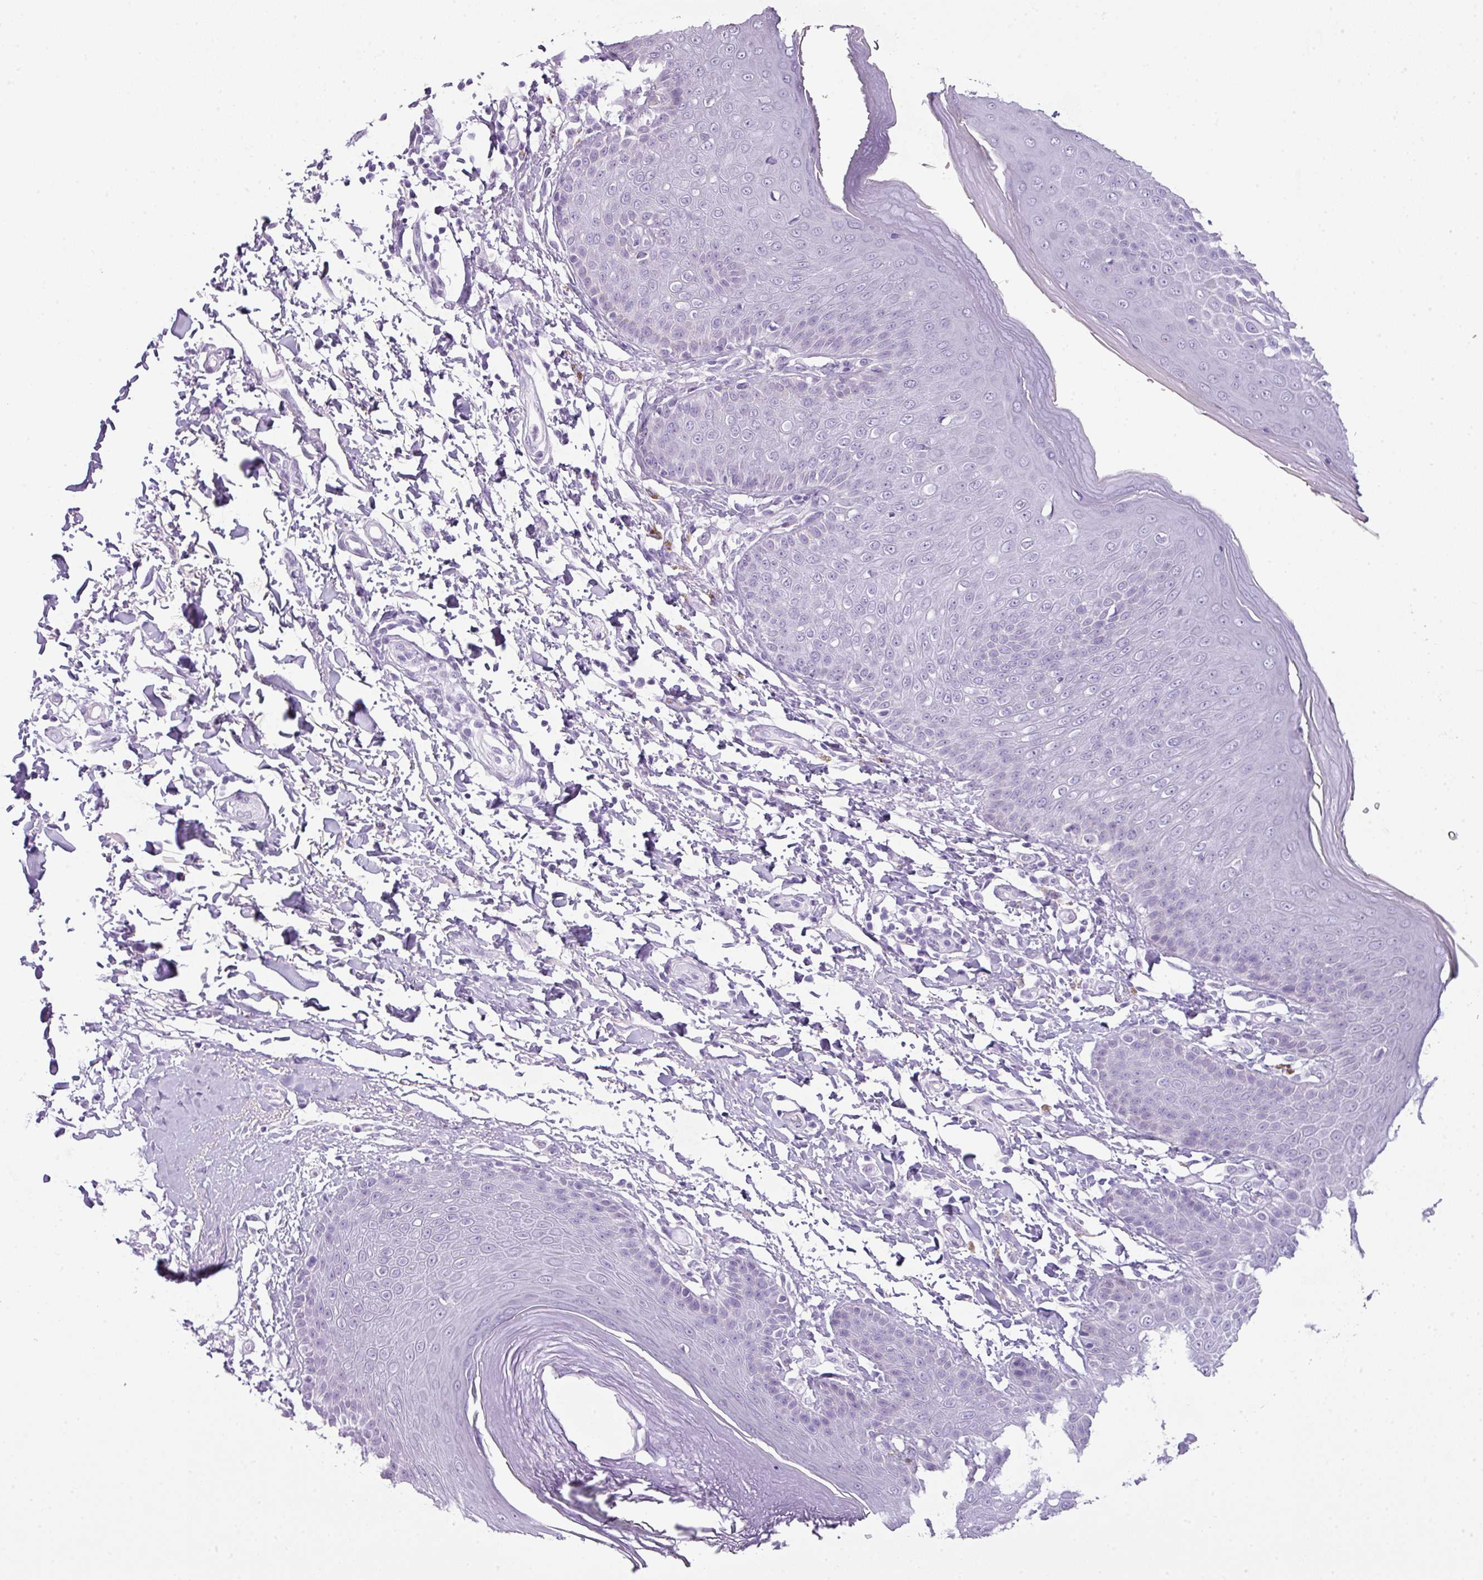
{"staining": {"intensity": "negative", "quantity": "none", "location": "none"}, "tissue": "skin", "cell_type": "Epidermal cells", "image_type": "normal", "snomed": [{"axis": "morphology", "description": "Normal tissue, NOS"}, {"axis": "topography", "description": "Peripheral nerve tissue"}], "caption": "Epidermal cells are negative for protein expression in normal human skin. (DAB IHC, high magnification).", "gene": "SCT", "patient": {"sex": "male", "age": 51}}